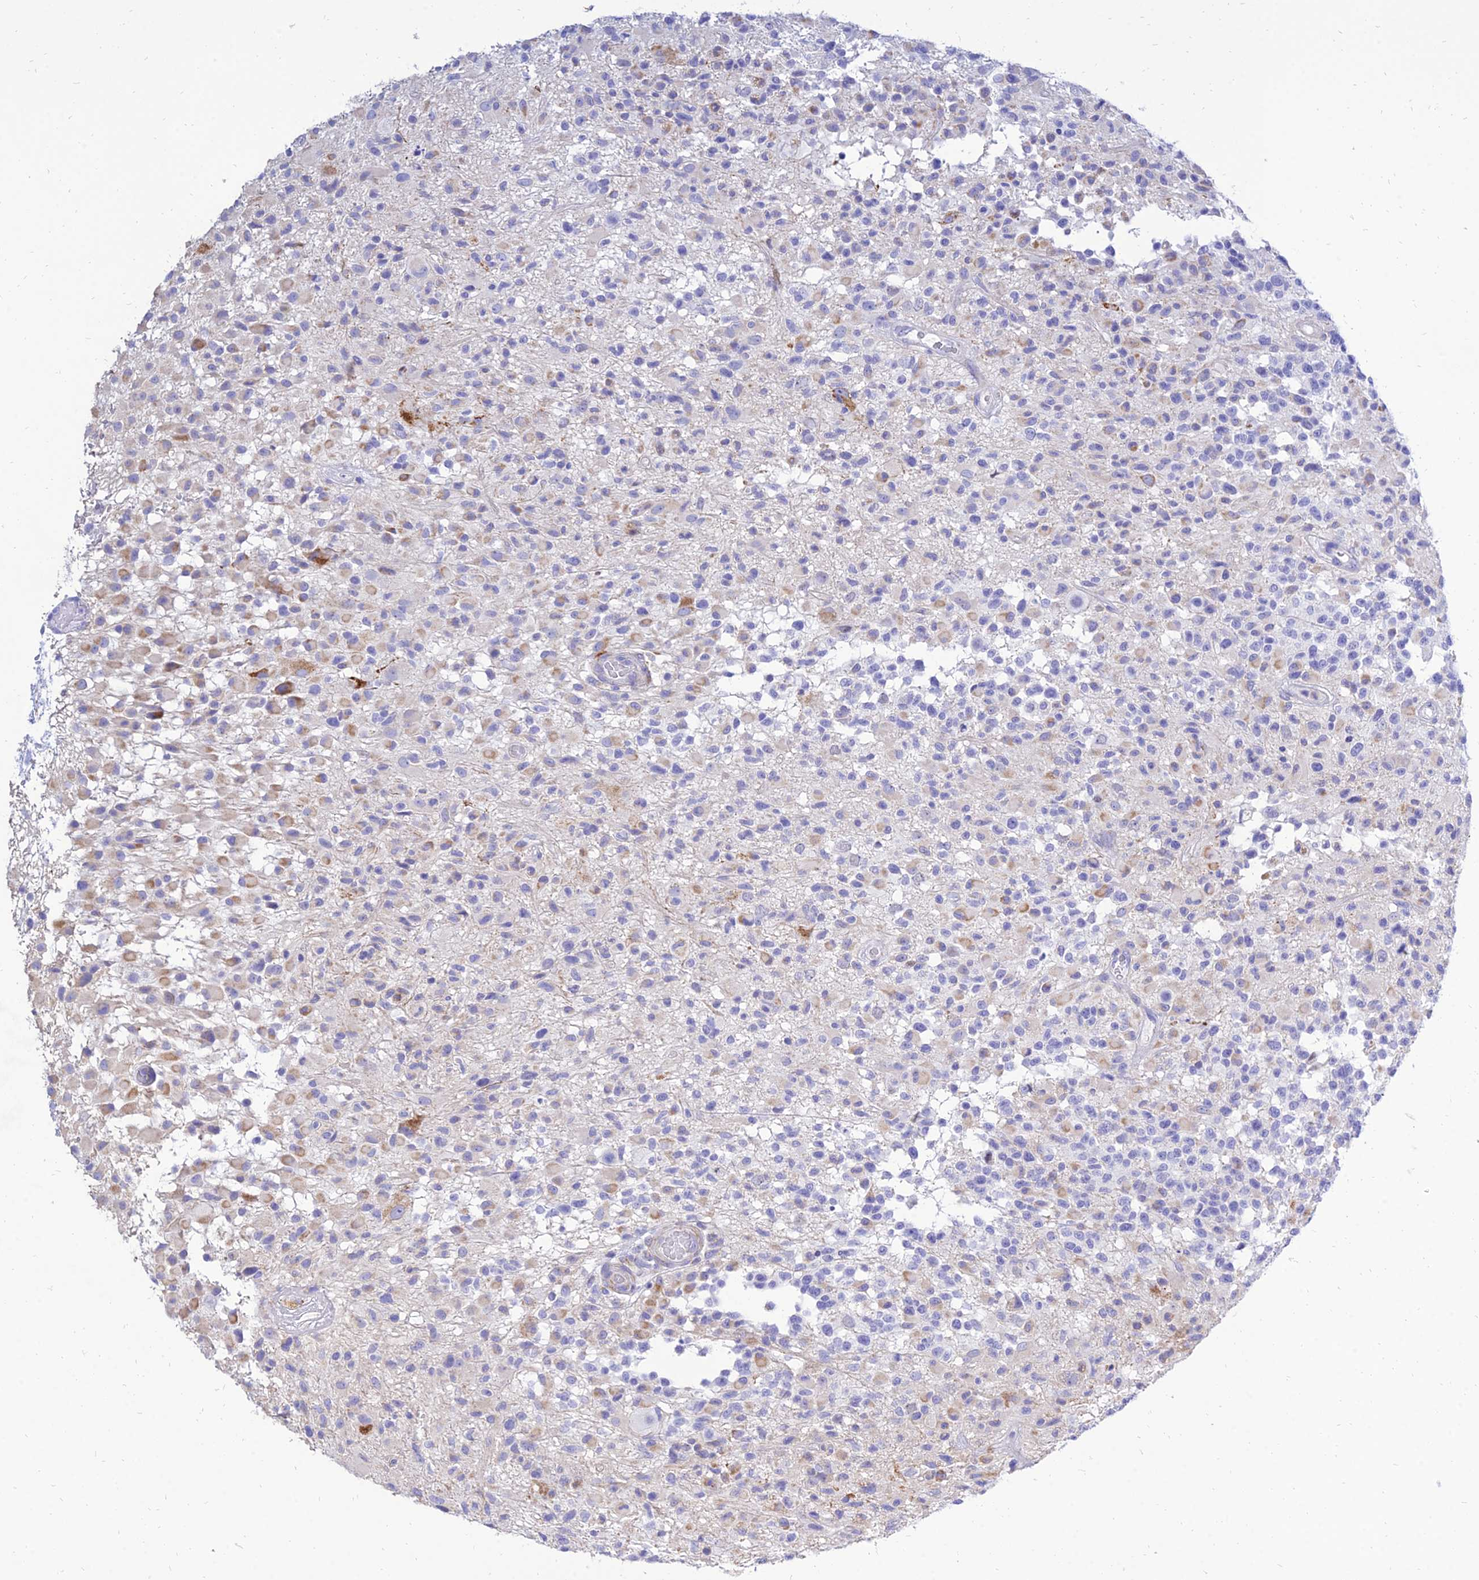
{"staining": {"intensity": "weak", "quantity": "<25%", "location": "cytoplasmic/membranous"}, "tissue": "glioma", "cell_type": "Tumor cells", "image_type": "cancer", "snomed": [{"axis": "morphology", "description": "Glioma, malignant, High grade"}, {"axis": "morphology", "description": "Glioblastoma, NOS"}, {"axis": "topography", "description": "Brain"}], "caption": "Tumor cells show no significant positivity in glioblastoma.", "gene": "PKN3", "patient": {"sex": "male", "age": 60}}